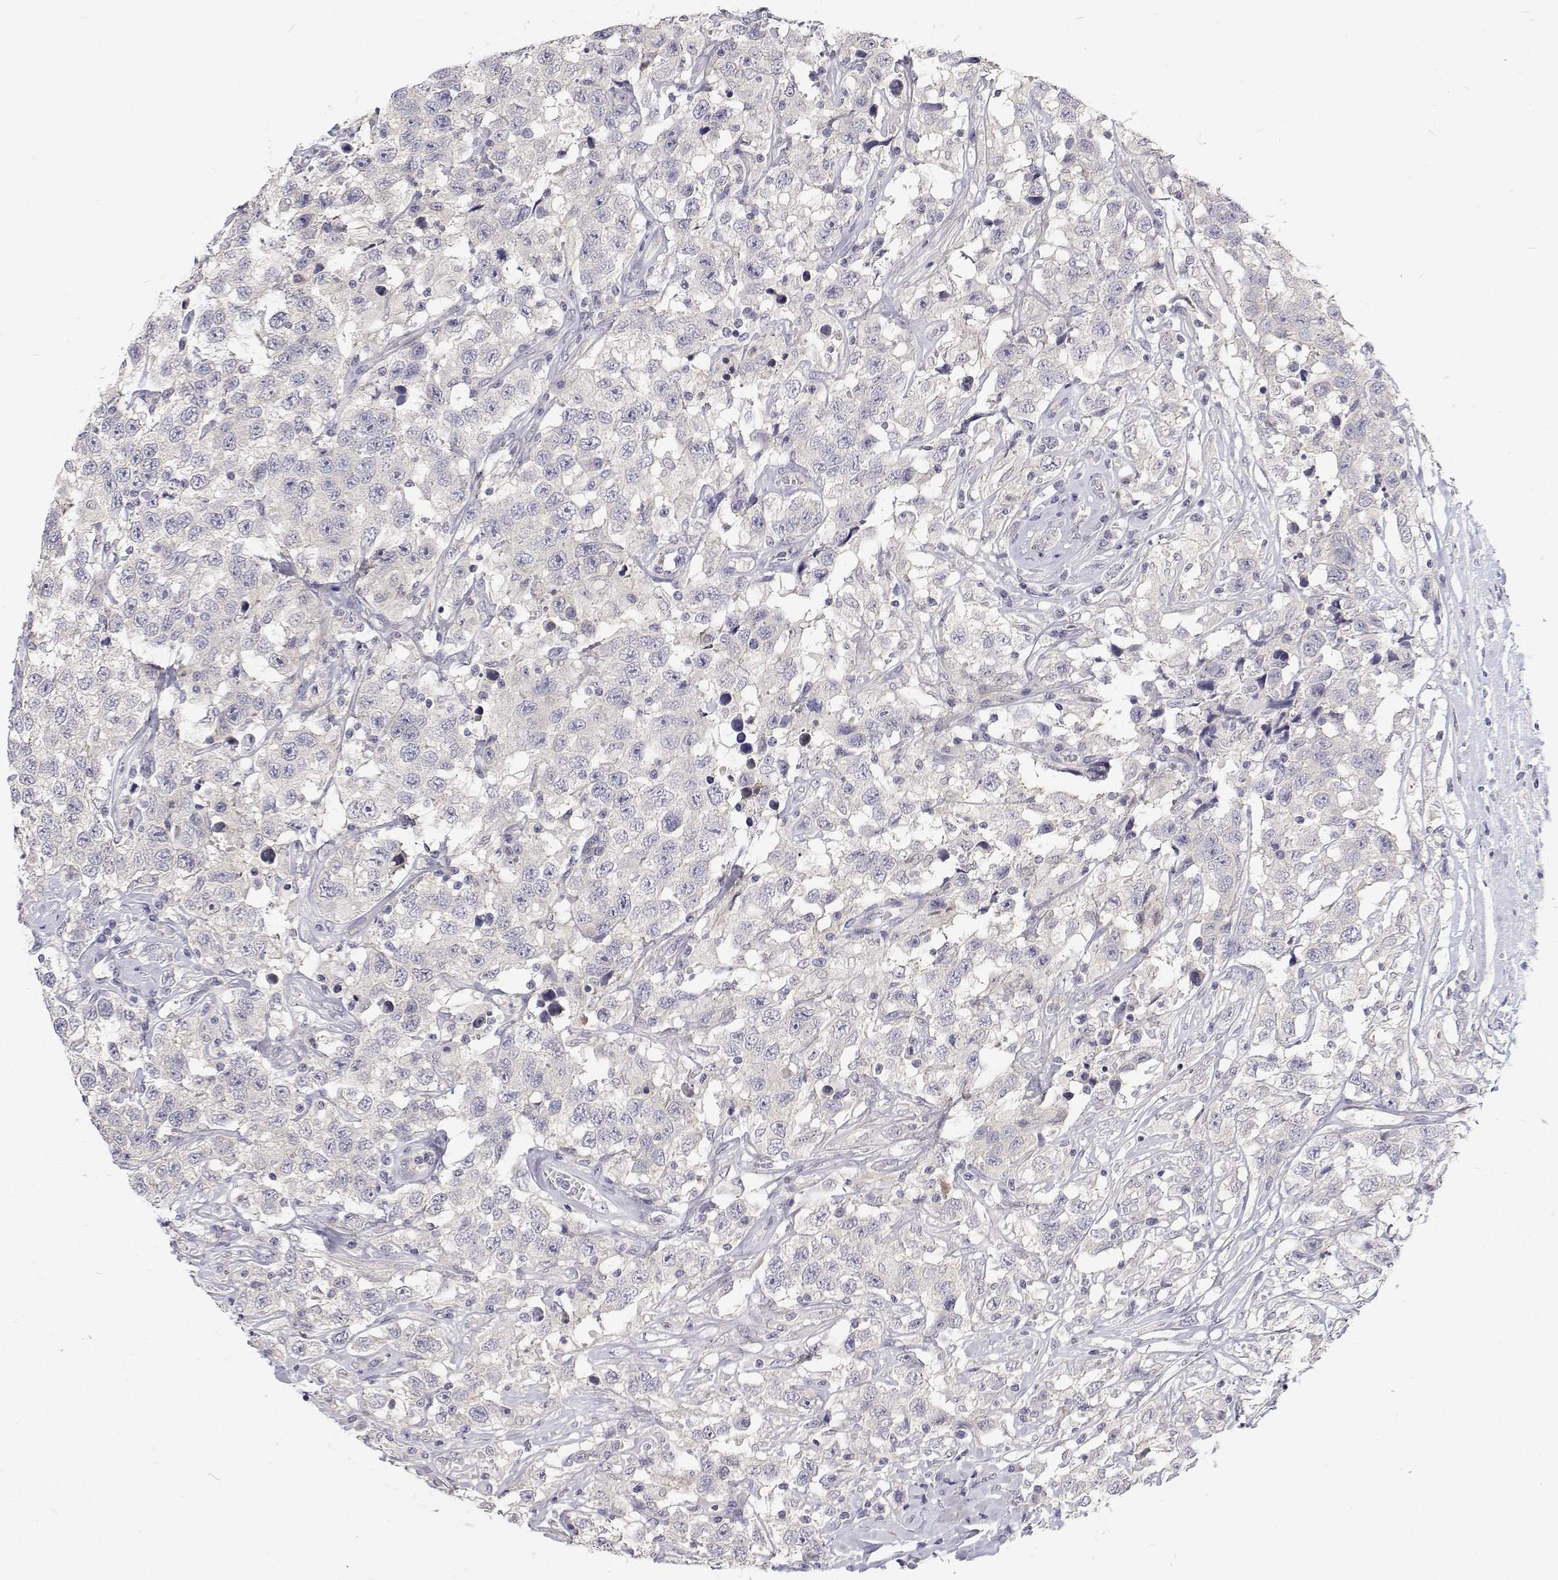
{"staining": {"intensity": "negative", "quantity": "none", "location": "none"}, "tissue": "testis cancer", "cell_type": "Tumor cells", "image_type": "cancer", "snomed": [{"axis": "morphology", "description": "Seminoma, NOS"}, {"axis": "topography", "description": "Testis"}], "caption": "Protein analysis of testis cancer (seminoma) reveals no significant positivity in tumor cells. The staining was performed using DAB to visualize the protein expression in brown, while the nuclei were stained in blue with hematoxylin (Magnification: 20x).", "gene": "MYPN", "patient": {"sex": "male", "age": 41}}